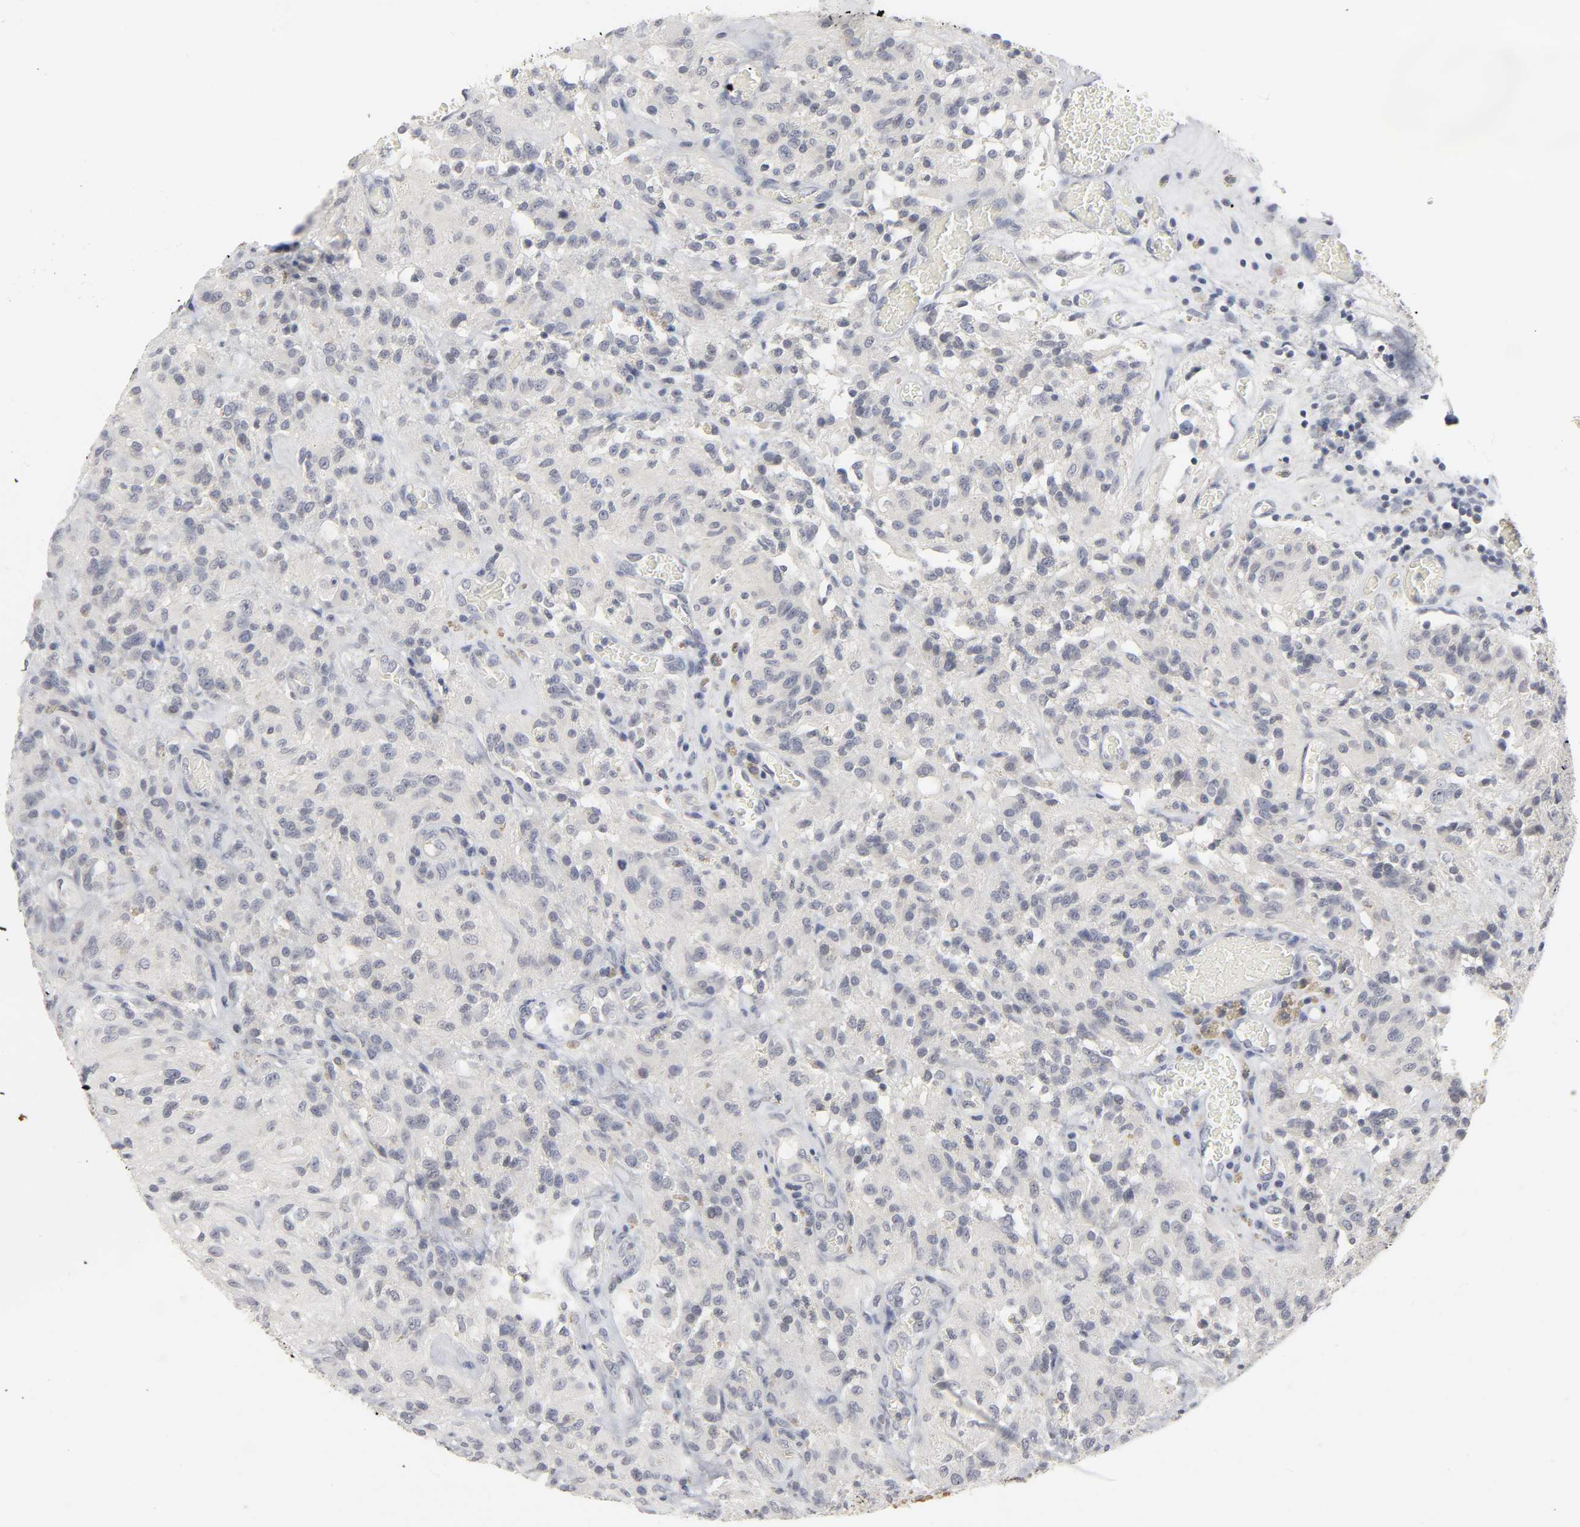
{"staining": {"intensity": "negative", "quantity": "none", "location": "none"}, "tissue": "glioma", "cell_type": "Tumor cells", "image_type": "cancer", "snomed": [{"axis": "morphology", "description": "Normal tissue, NOS"}, {"axis": "morphology", "description": "Glioma, malignant, High grade"}, {"axis": "topography", "description": "Cerebral cortex"}], "caption": "A photomicrograph of human glioma is negative for staining in tumor cells.", "gene": "TCAP", "patient": {"sex": "male", "age": 56}}